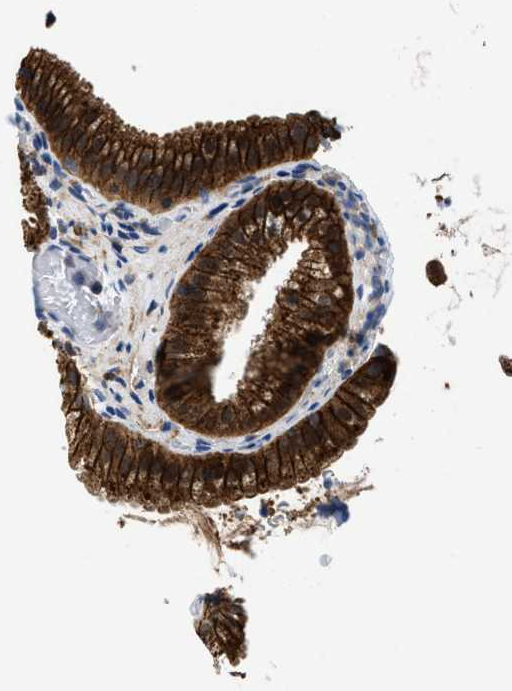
{"staining": {"intensity": "strong", "quantity": ">75%", "location": "cytoplasmic/membranous"}, "tissue": "gallbladder", "cell_type": "Glandular cells", "image_type": "normal", "snomed": [{"axis": "morphology", "description": "Normal tissue, NOS"}, {"axis": "topography", "description": "Gallbladder"}], "caption": "DAB immunohistochemical staining of normal gallbladder demonstrates strong cytoplasmic/membranous protein expression in approximately >75% of glandular cells.", "gene": "ENPP4", "patient": {"sex": "male", "age": 54}}